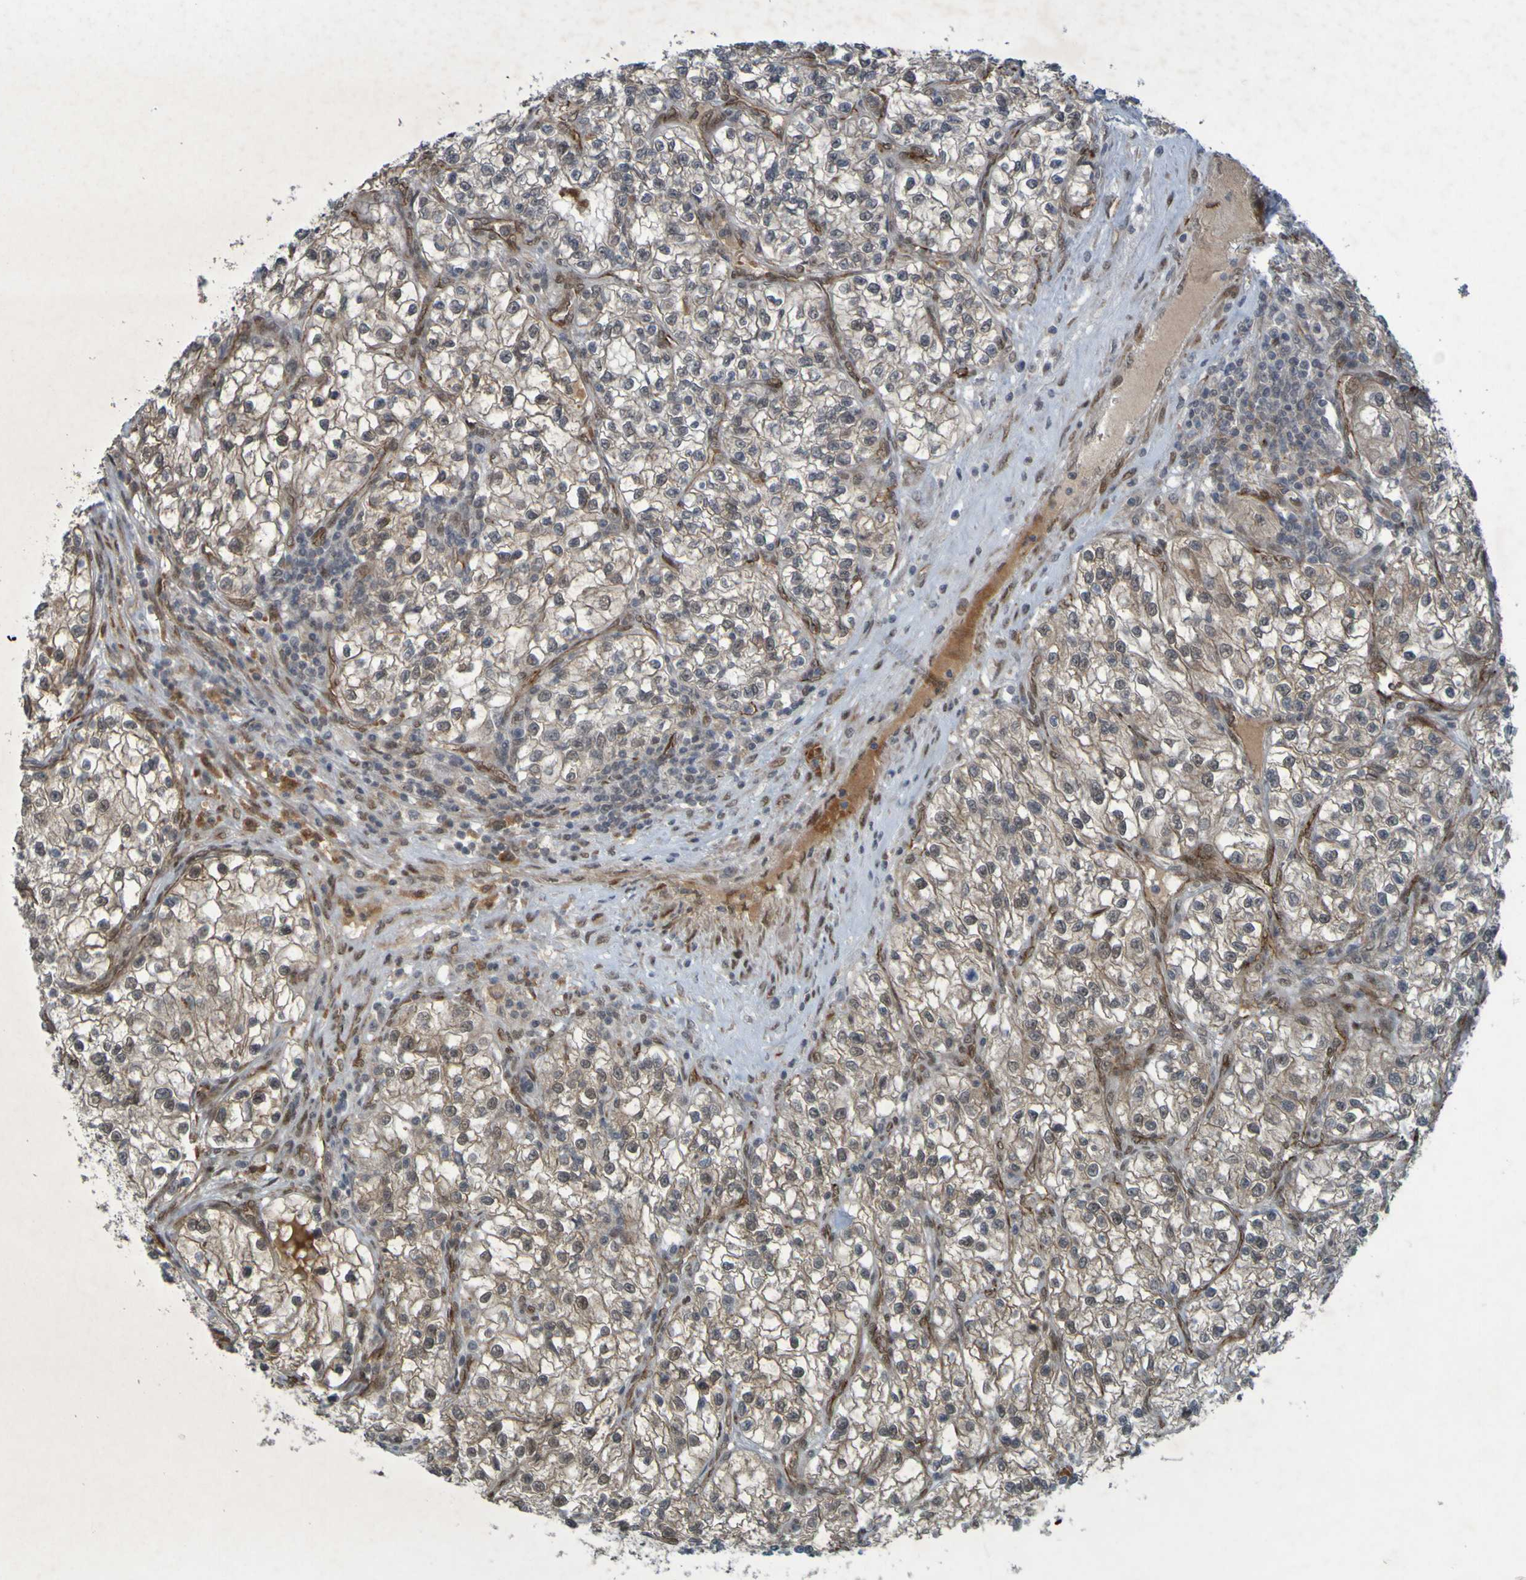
{"staining": {"intensity": "weak", "quantity": ">75%", "location": "cytoplasmic/membranous,nuclear"}, "tissue": "renal cancer", "cell_type": "Tumor cells", "image_type": "cancer", "snomed": [{"axis": "morphology", "description": "Adenocarcinoma, NOS"}, {"axis": "topography", "description": "Kidney"}], "caption": "Immunohistochemistry (IHC) of adenocarcinoma (renal) displays low levels of weak cytoplasmic/membranous and nuclear positivity in about >75% of tumor cells. The staining was performed using DAB (3,3'-diaminobenzidine), with brown indicating positive protein expression. Nuclei are stained blue with hematoxylin.", "gene": "MCPH1", "patient": {"sex": "female", "age": 57}}